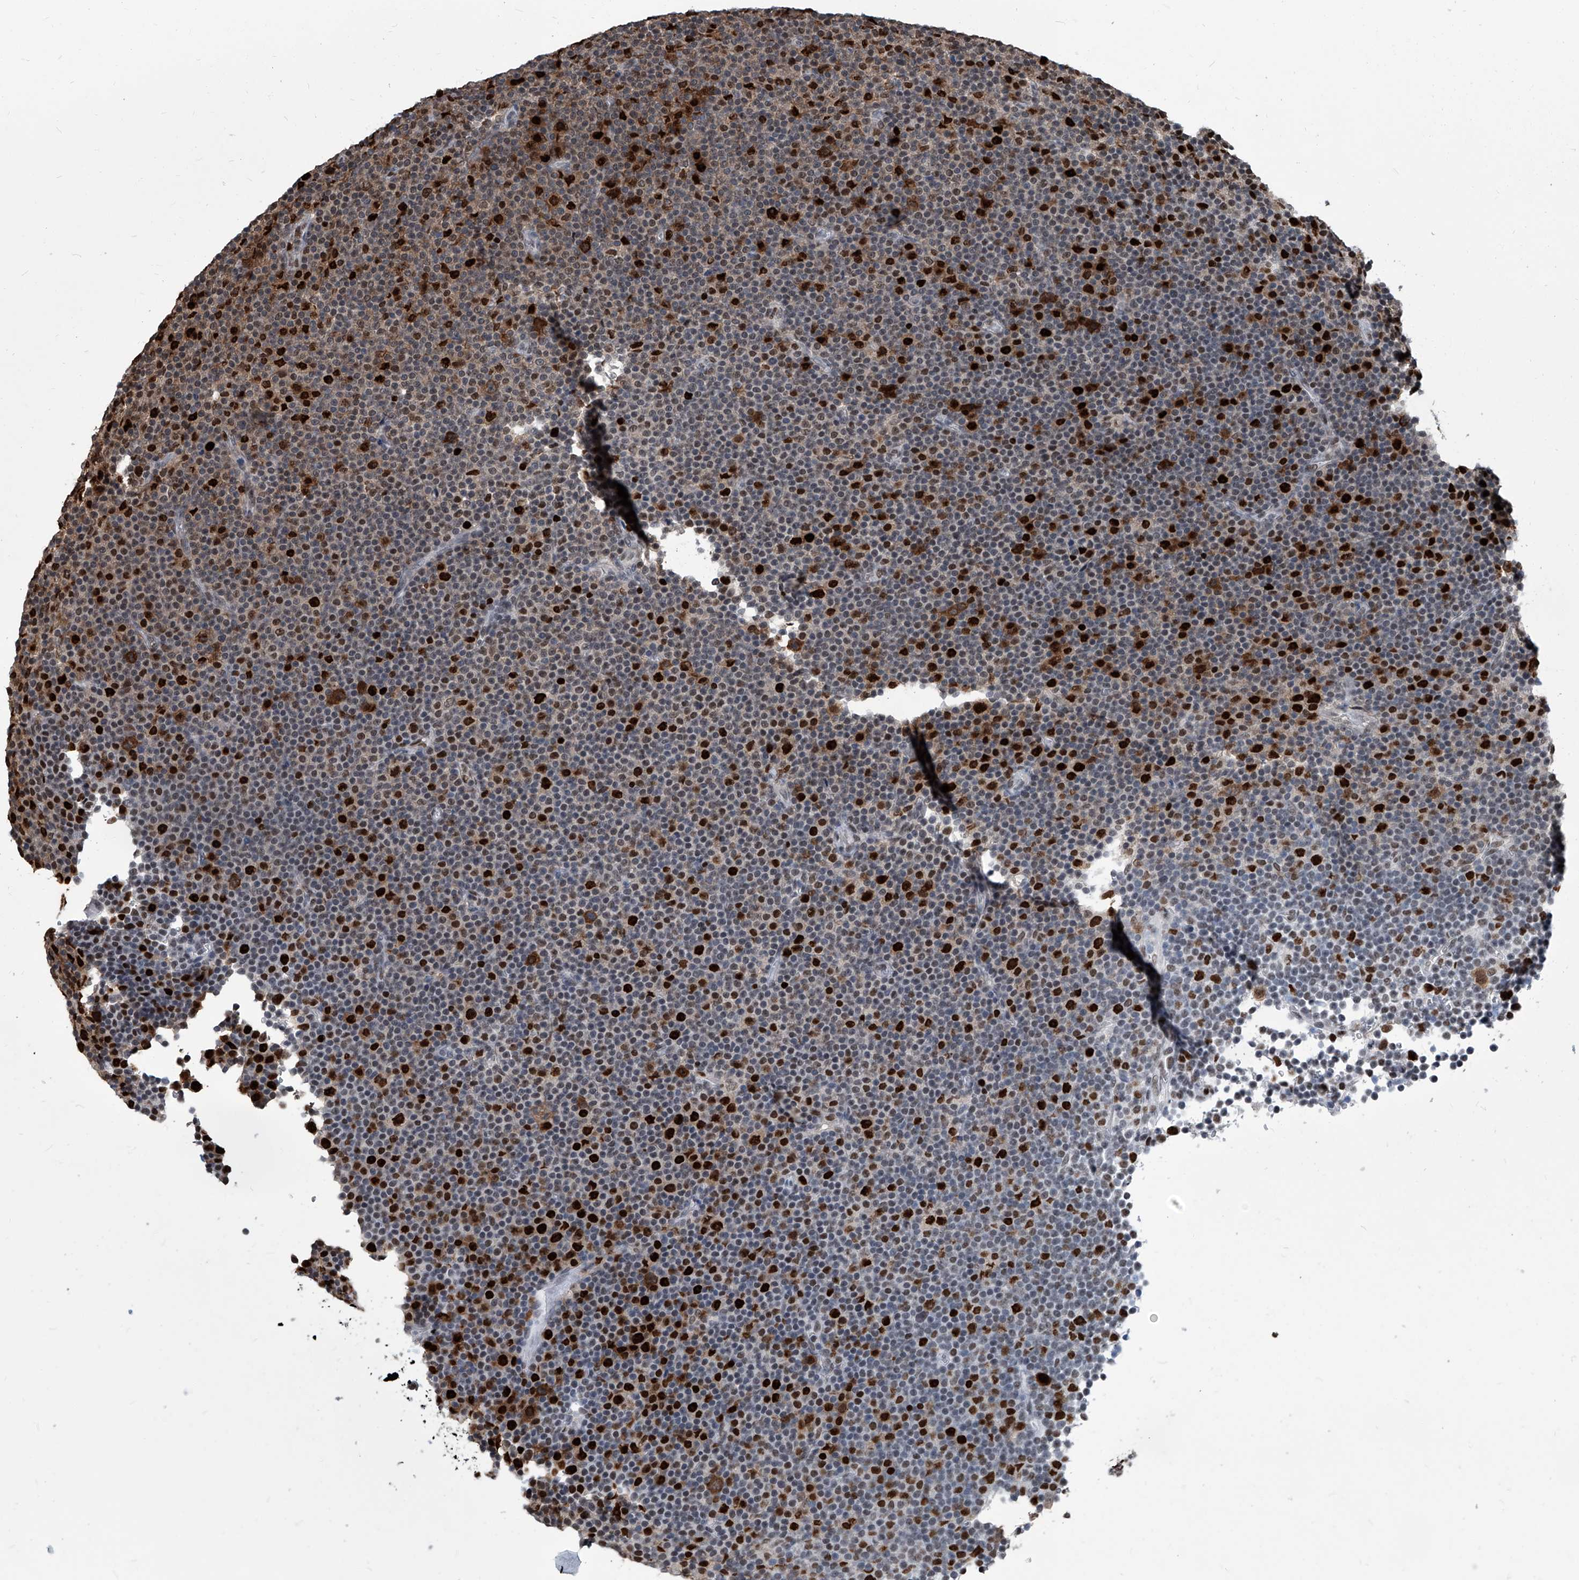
{"staining": {"intensity": "strong", "quantity": "25%-75%", "location": "cytoplasmic/membranous,nuclear"}, "tissue": "lymphoma", "cell_type": "Tumor cells", "image_type": "cancer", "snomed": [{"axis": "morphology", "description": "Malignant lymphoma, non-Hodgkin's type, Low grade"}, {"axis": "topography", "description": "Lymph node"}], "caption": "This is a histology image of immunohistochemistry (IHC) staining of lymphoma, which shows strong expression in the cytoplasmic/membranous and nuclear of tumor cells.", "gene": "PCNA", "patient": {"sex": "female", "age": 67}}